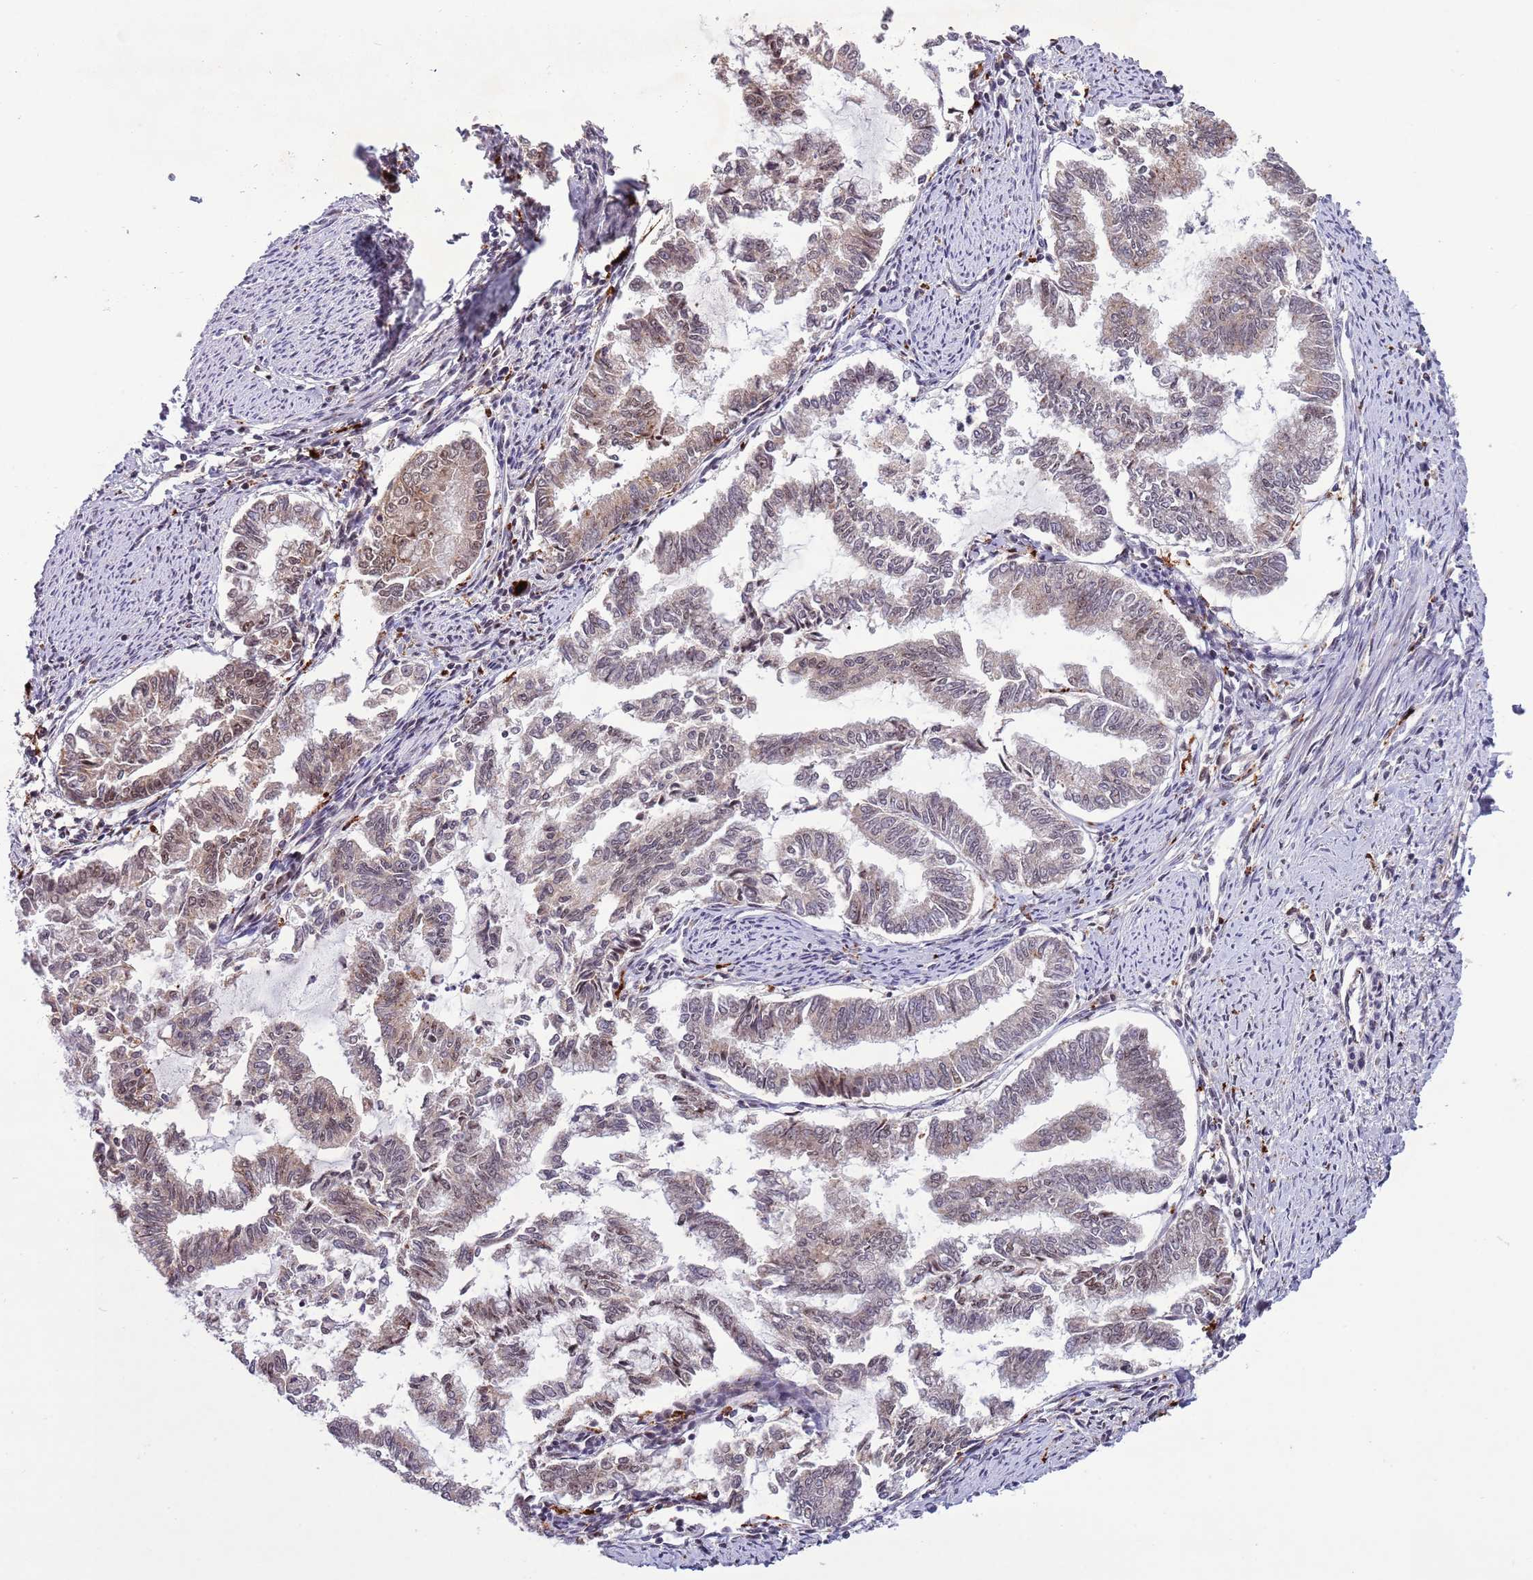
{"staining": {"intensity": "weak", "quantity": "25%-75%", "location": "cytoplasmic/membranous,nuclear"}, "tissue": "endometrial cancer", "cell_type": "Tumor cells", "image_type": "cancer", "snomed": [{"axis": "morphology", "description": "Adenocarcinoma, NOS"}, {"axis": "topography", "description": "Endometrium"}], "caption": "Immunohistochemical staining of endometrial adenocarcinoma shows low levels of weak cytoplasmic/membranous and nuclear expression in approximately 25%-75% of tumor cells.", "gene": "TRIM27", "patient": {"sex": "female", "age": 79}}